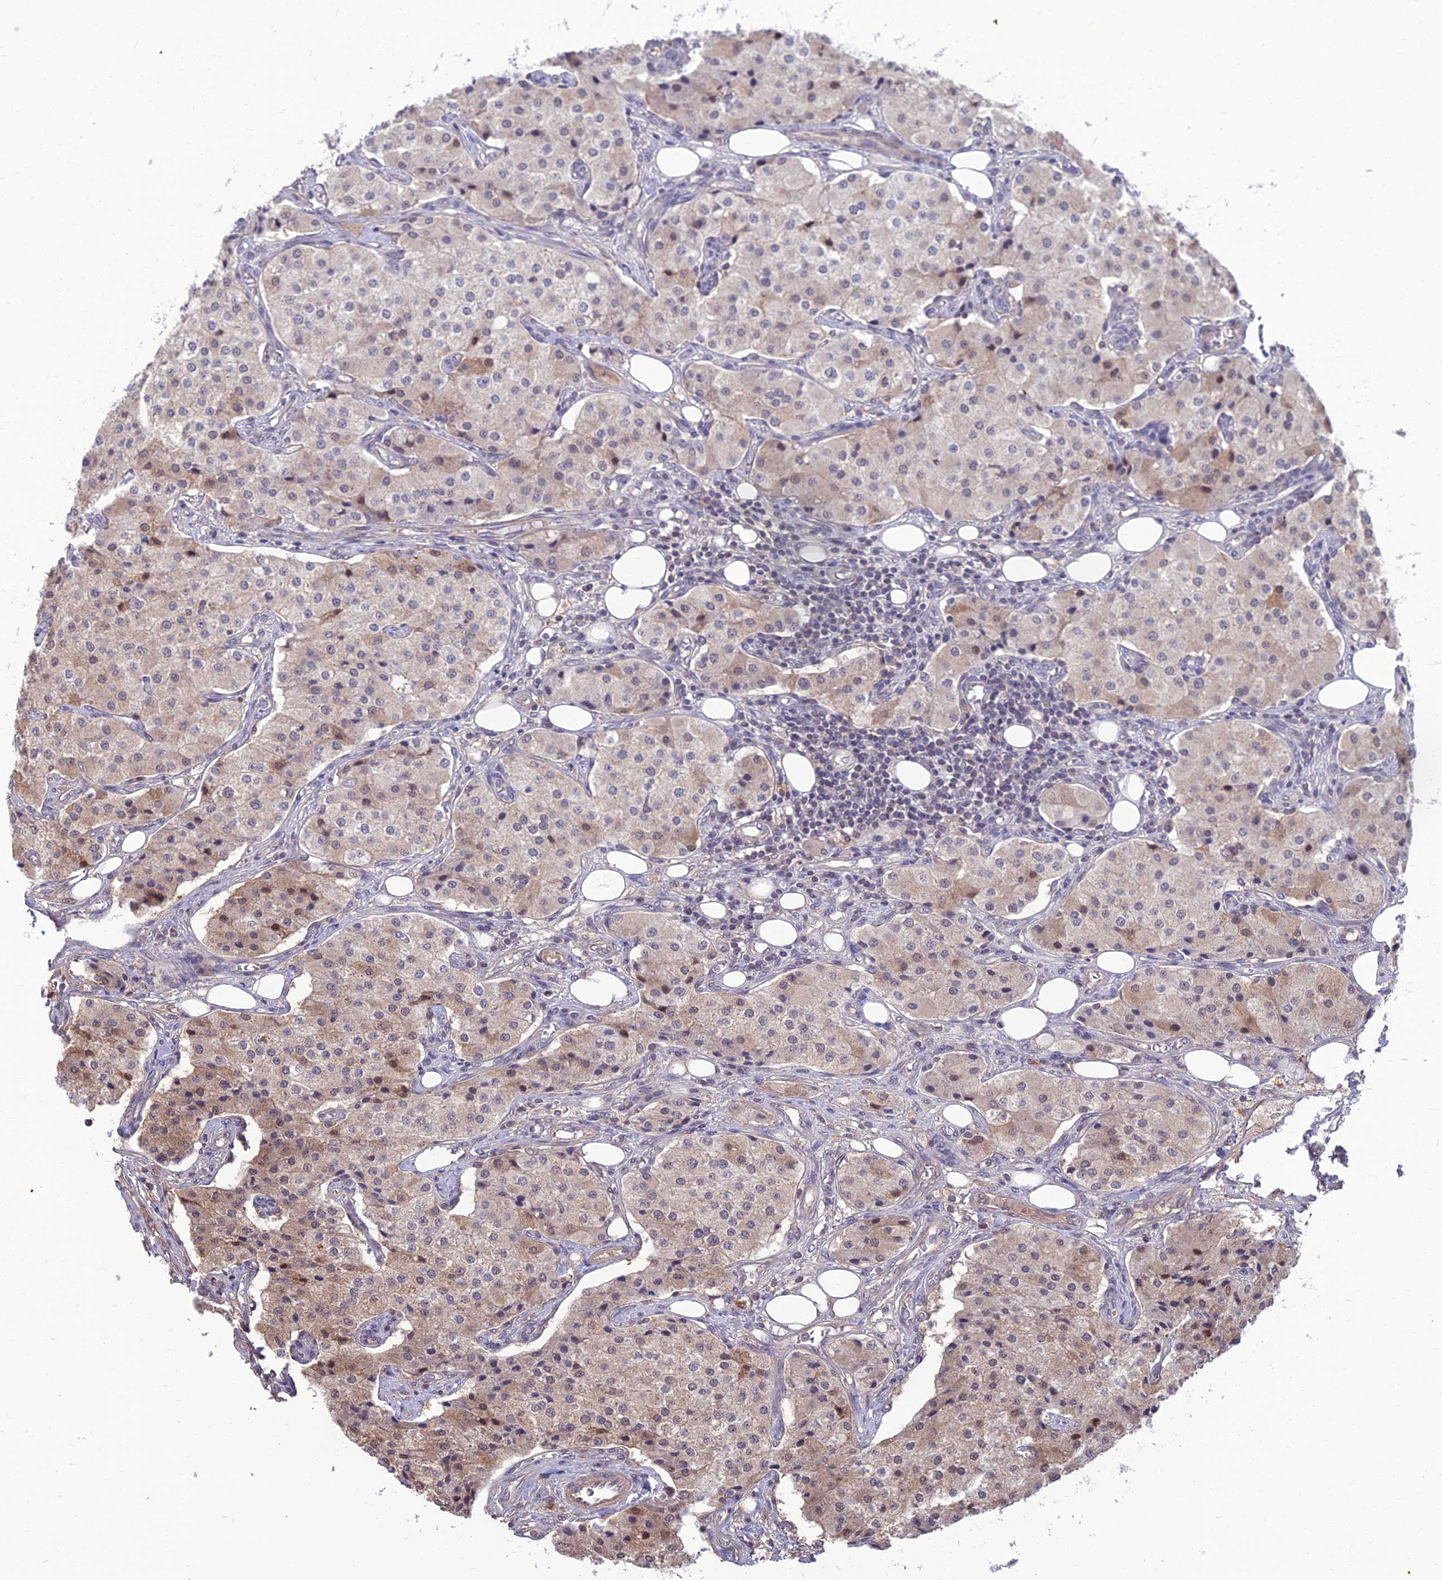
{"staining": {"intensity": "moderate", "quantity": "<25%", "location": "cytoplasmic/membranous,nuclear"}, "tissue": "carcinoid", "cell_type": "Tumor cells", "image_type": "cancer", "snomed": [{"axis": "morphology", "description": "Carcinoid, malignant, NOS"}, {"axis": "topography", "description": "Colon"}], "caption": "An immunohistochemistry (IHC) micrograph of tumor tissue is shown. Protein staining in brown shows moderate cytoplasmic/membranous and nuclear positivity in carcinoid (malignant) within tumor cells.", "gene": "OPA3", "patient": {"sex": "female", "age": 52}}